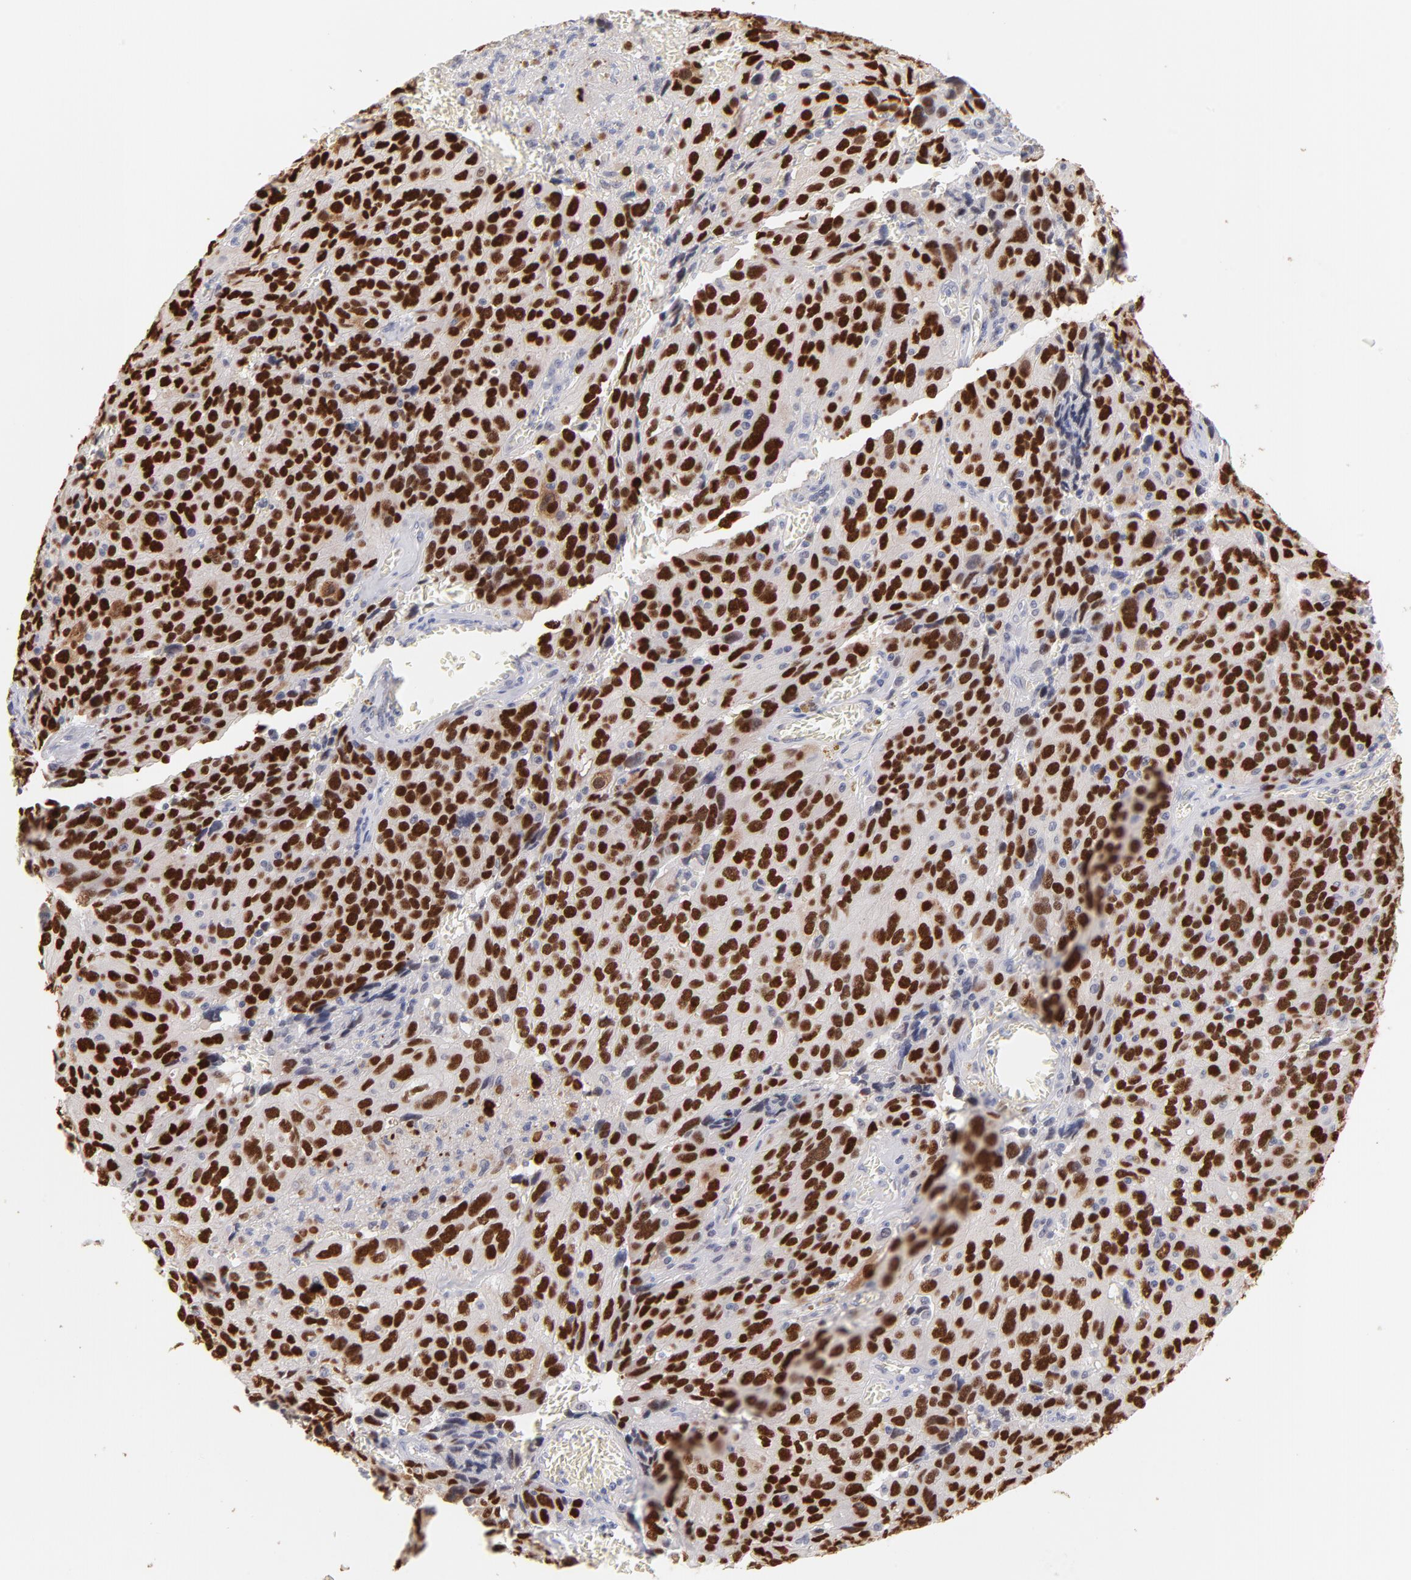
{"staining": {"intensity": "strong", "quantity": ">75%", "location": "nuclear"}, "tissue": "ovarian cancer", "cell_type": "Tumor cells", "image_type": "cancer", "snomed": [{"axis": "morphology", "description": "Carcinoma, endometroid"}, {"axis": "topography", "description": "Ovary"}], "caption": "Tumor cells demonstrate strong nuclear positivity in approximately >75% of cells in ovarian cancer. (DAB (3,3'-diaminobenzidine) = brown stain, brightfield microscopy at high magnification).", "gene": "PARP1", "patient": {"sex": "female", "age": 75}}